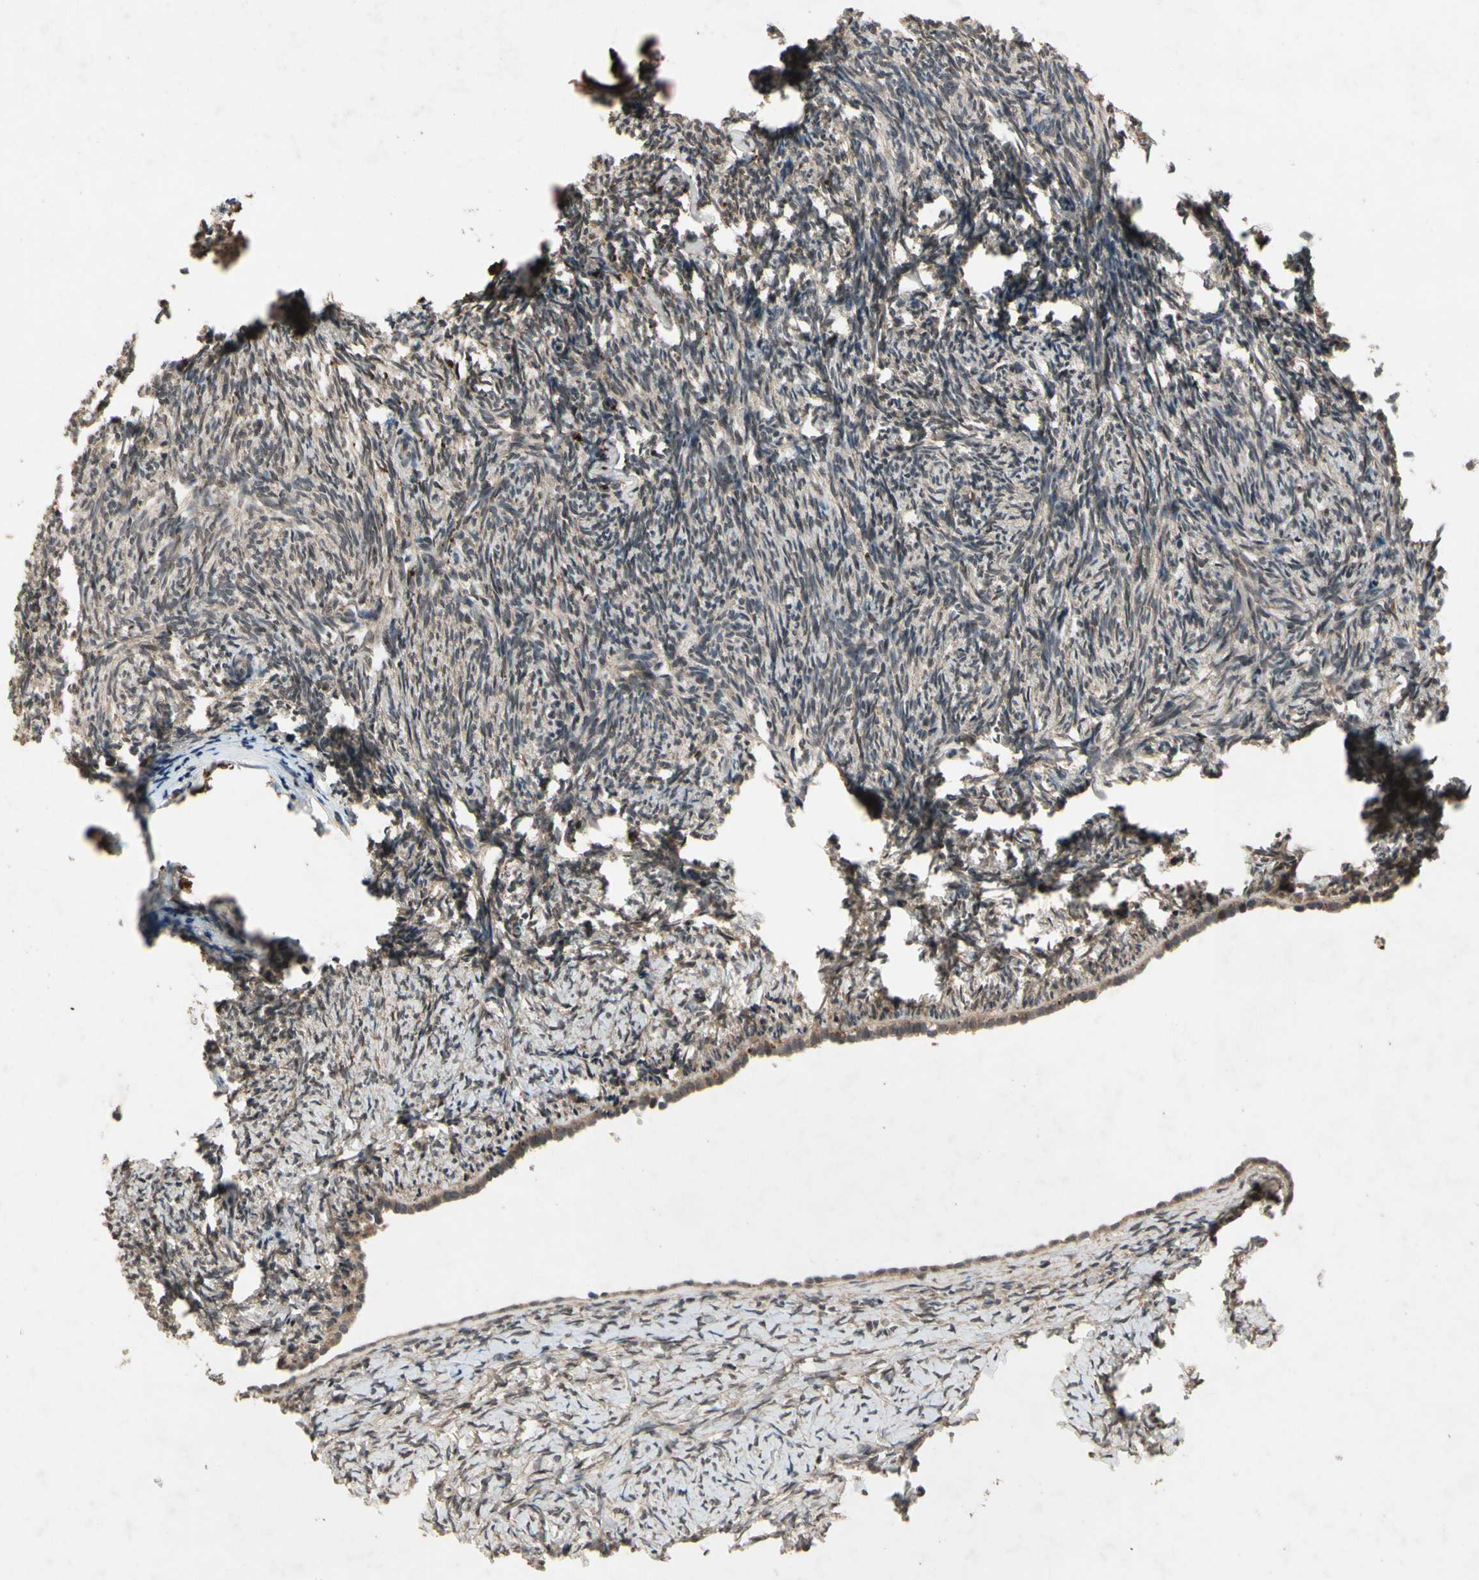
{"staining": {"intensity": "weak", "quantity": "25%-75%", "location": "cytoplasmic/membranous"}, "tissue": "ovary", "cell_type": "Ovarian stroma cells", "image_type": "normal", "snomed": [{"axis": "morphology", "description": "Normal tissue, NOS"}, {"axis": "topography", "description": "Ovary"}], "caption": "The micrograph shows staining of unremarkable ovary, revealing weak cytoplasmic/membranous protein positivity (brown color) within ovarian stroma cells.", "gene": "DPY19L3", "patient": {"sex": "female", "age": 60}}